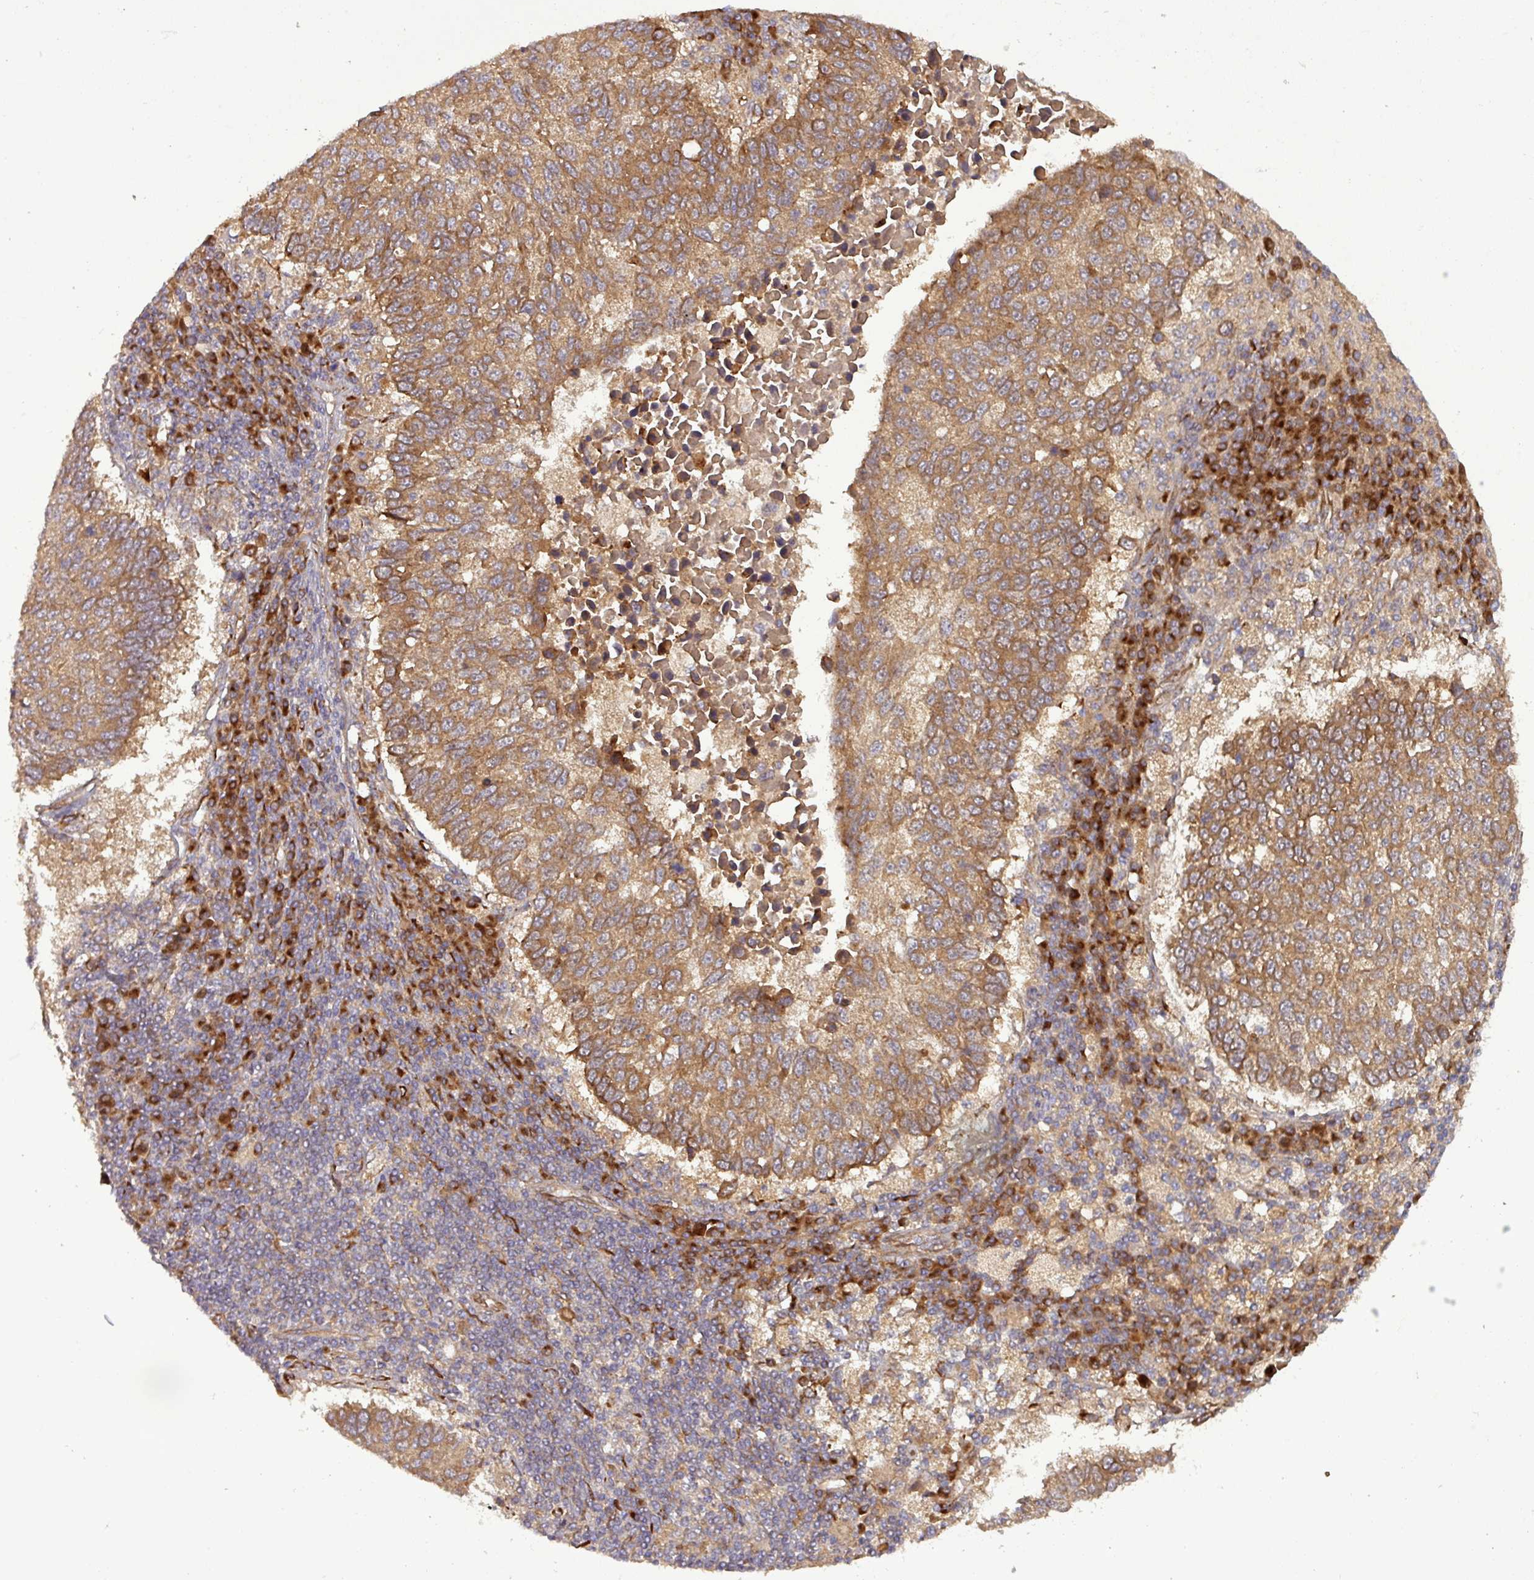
{"staining": {"intensity": "moderate", "quantity": ">75%", "location": "cytoplasmic/membranous"}, "tissue": "lung cancer", "cell_type": "Tumor cells", "image_type": "cancer", "snomed": [{"axis": "morphology", "description": "Squamous cell carcinoma, NOS"}, {"axis": "topography", "description": "Lung"}], "caption": "IHC staining of lung cancer, which demonstrates medium levels of moderate cytoplasmic/membranous staining in about >75% of tumor cells indicating moderate cytoplasmic/membranous protein expression. The staining was performed using DAB (brown) for protein detection and nuclei were counterstained in hematoxylin (blue).", "gene": "ART1", "patient": {"sex": "male", "age": 73}}